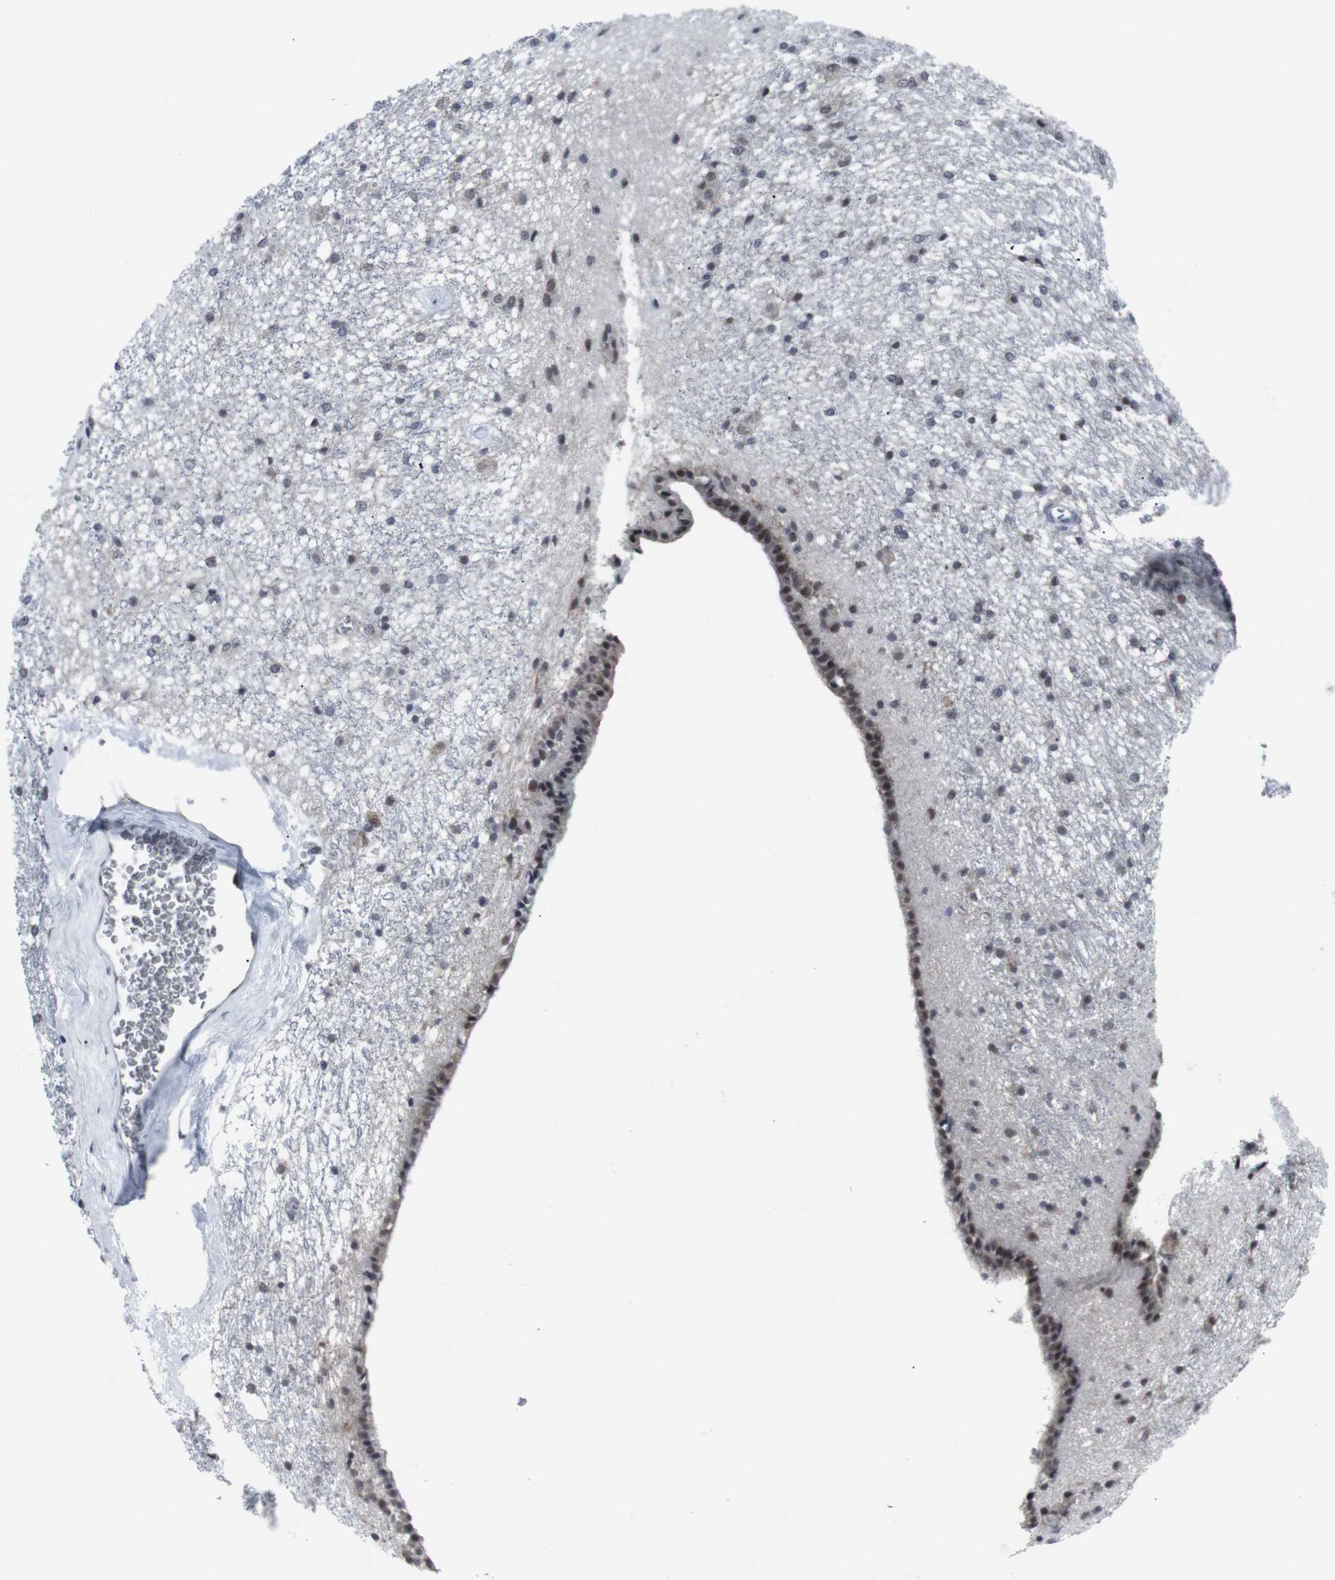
{"staining": {"intensity": "moderate", "quantity": "25%-75%", "location": "cytoplasmic/membranous,nuclear"}, "tissue": "caudate", "cell_type": "Glial cells", "image_type": "normal", "snomed": [{"axis": "morphology", "description": "Normal tissue, NOS"}, {"axis": "topography", "description": "Lateral ventricle wall"}], "caption": "This is an image of immunohistochemistry staining of normal caudate, which shows moderate positivity in the cytoplasmic/membranous,nuclear of glial cells.", "gene": "GEMIN2", "patient": {"sex": "female", "age": 19}}